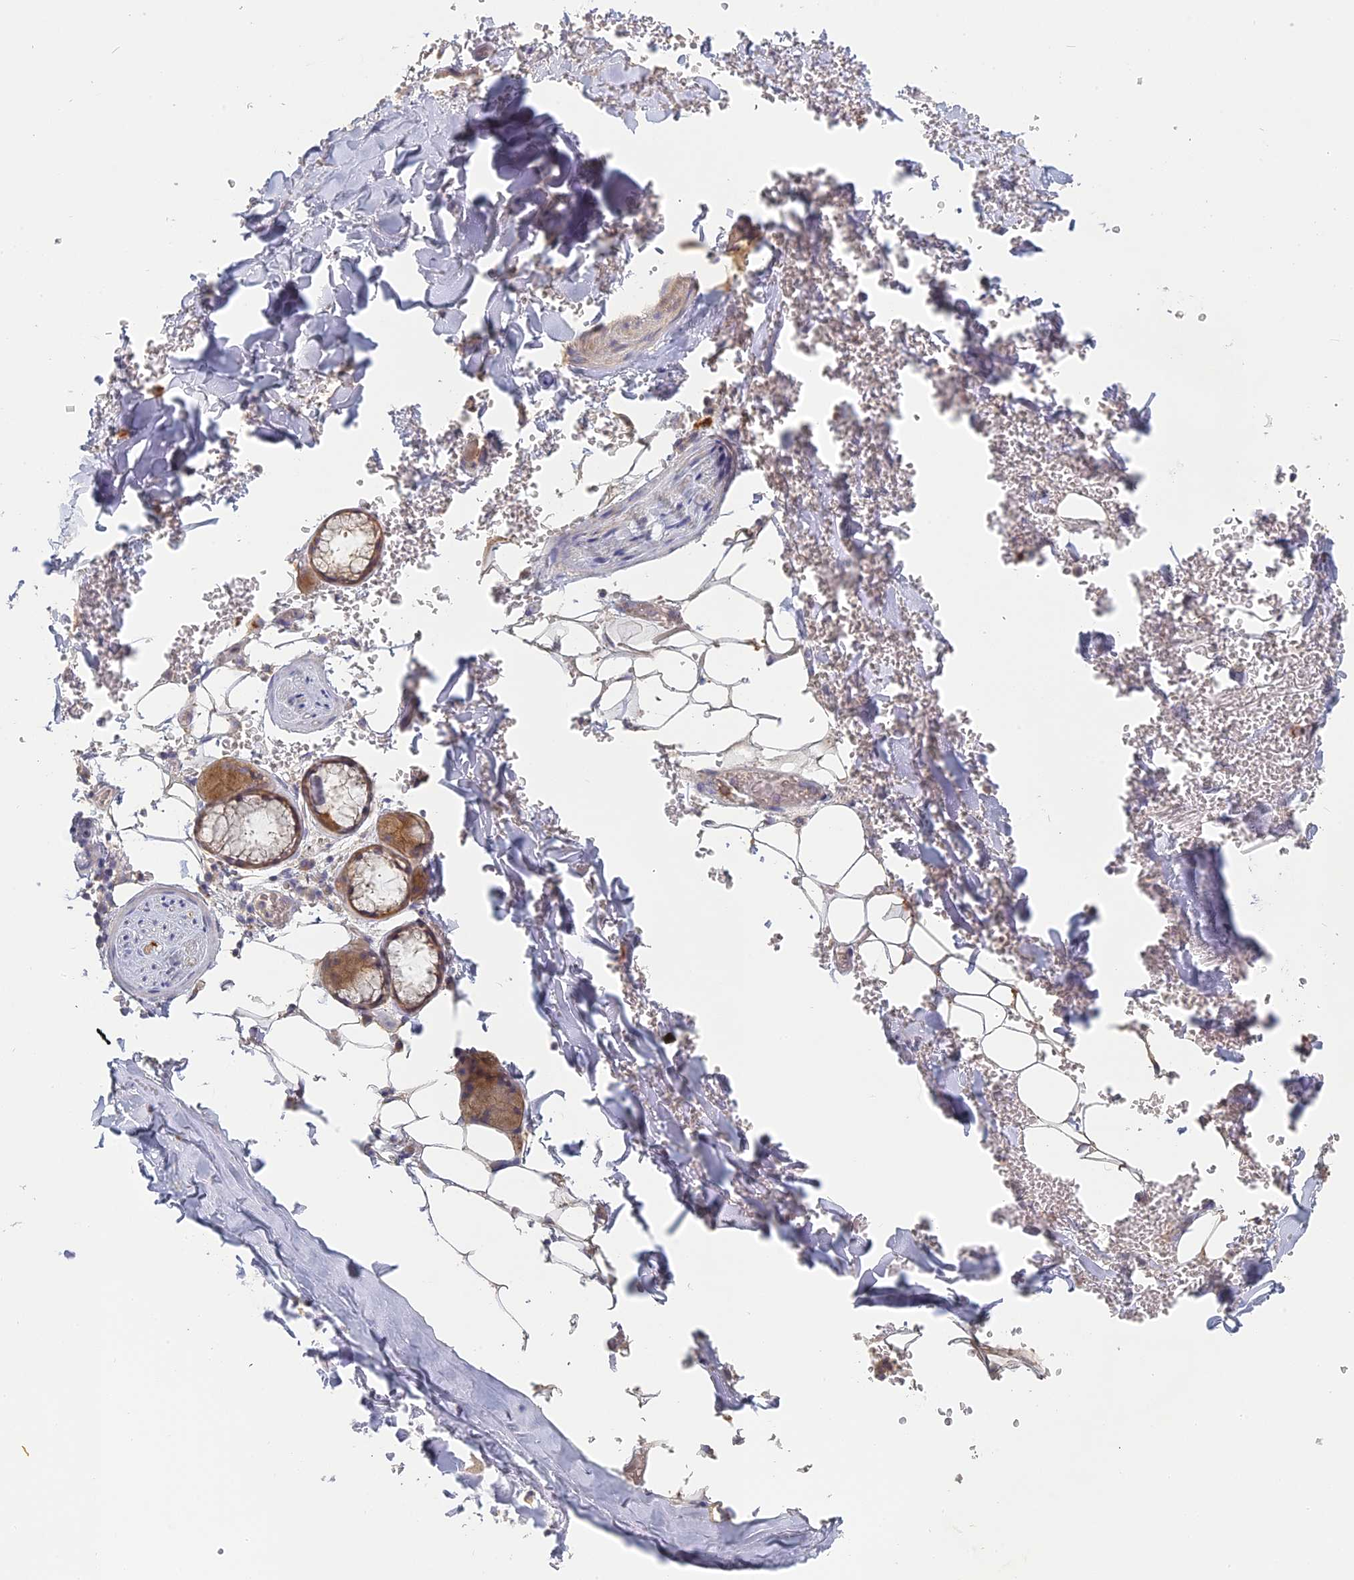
{"staining": {"intensity": "weak", "quantity": "<25%", "location": "cytoplasmic/membranous"}, "tissue": "adipose tissue", "cell_type": "Adipocytes", "image_type": "normal", "snomed": [{"axis": "morphology", "description": "Normal tissue, NOS"}, {"axis": "topography", "description": "Lymph node"}, {"axis": "topography", "description": "Bronchus"}], "caption": "Image shows no significant protein staining in adipocytes of unremarkable adipose tissue. (DAB (3,3'-diaminobenzidine) IHC visualized using brightfield microscopy, high magnification).", "gene": "SFT2D2", "patient": {"sex": "male", "age": 63}}